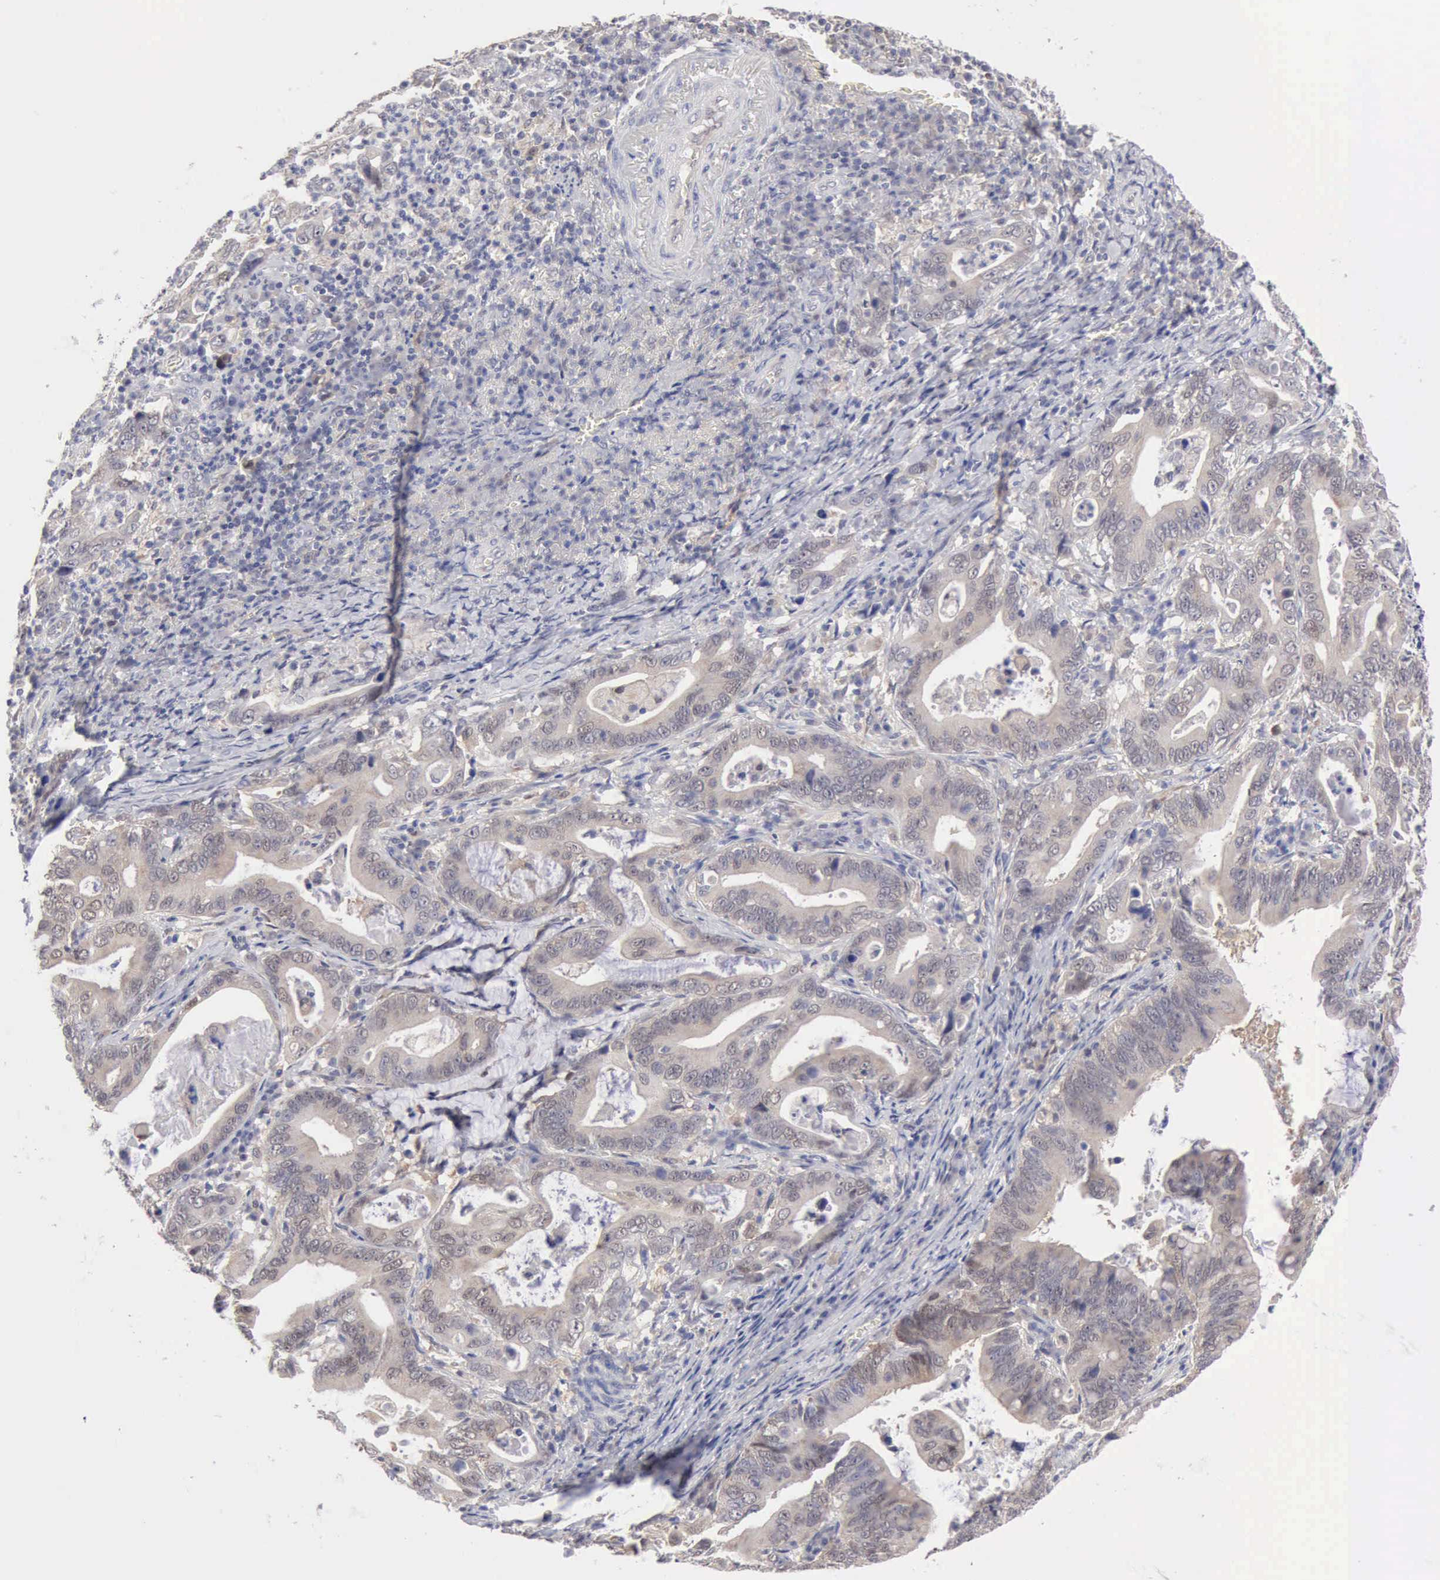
{"staining": {"intensity": "weak", "quantity": "25%-75%", "location": "cytoplasmic/membranous"}, "tissue": "stomach cancer", "cell_type": "Tumor cells", "image_type": "cancer", "snomed": [{"axis": "morphology", "description": "Adenocarcinoma, NOS"}, {"axis": "topography", "description": "Stomach, upper"}], "caption": "Stomach cancer (adenocarcinoma) was stained to show a protein in brown. There is low levels of weak cytoplasmic/membranous staining in approximately 25%-75% of tumor cells.", "gene": "PTGR2", "patient": {"sex": "male", "age": 63}}